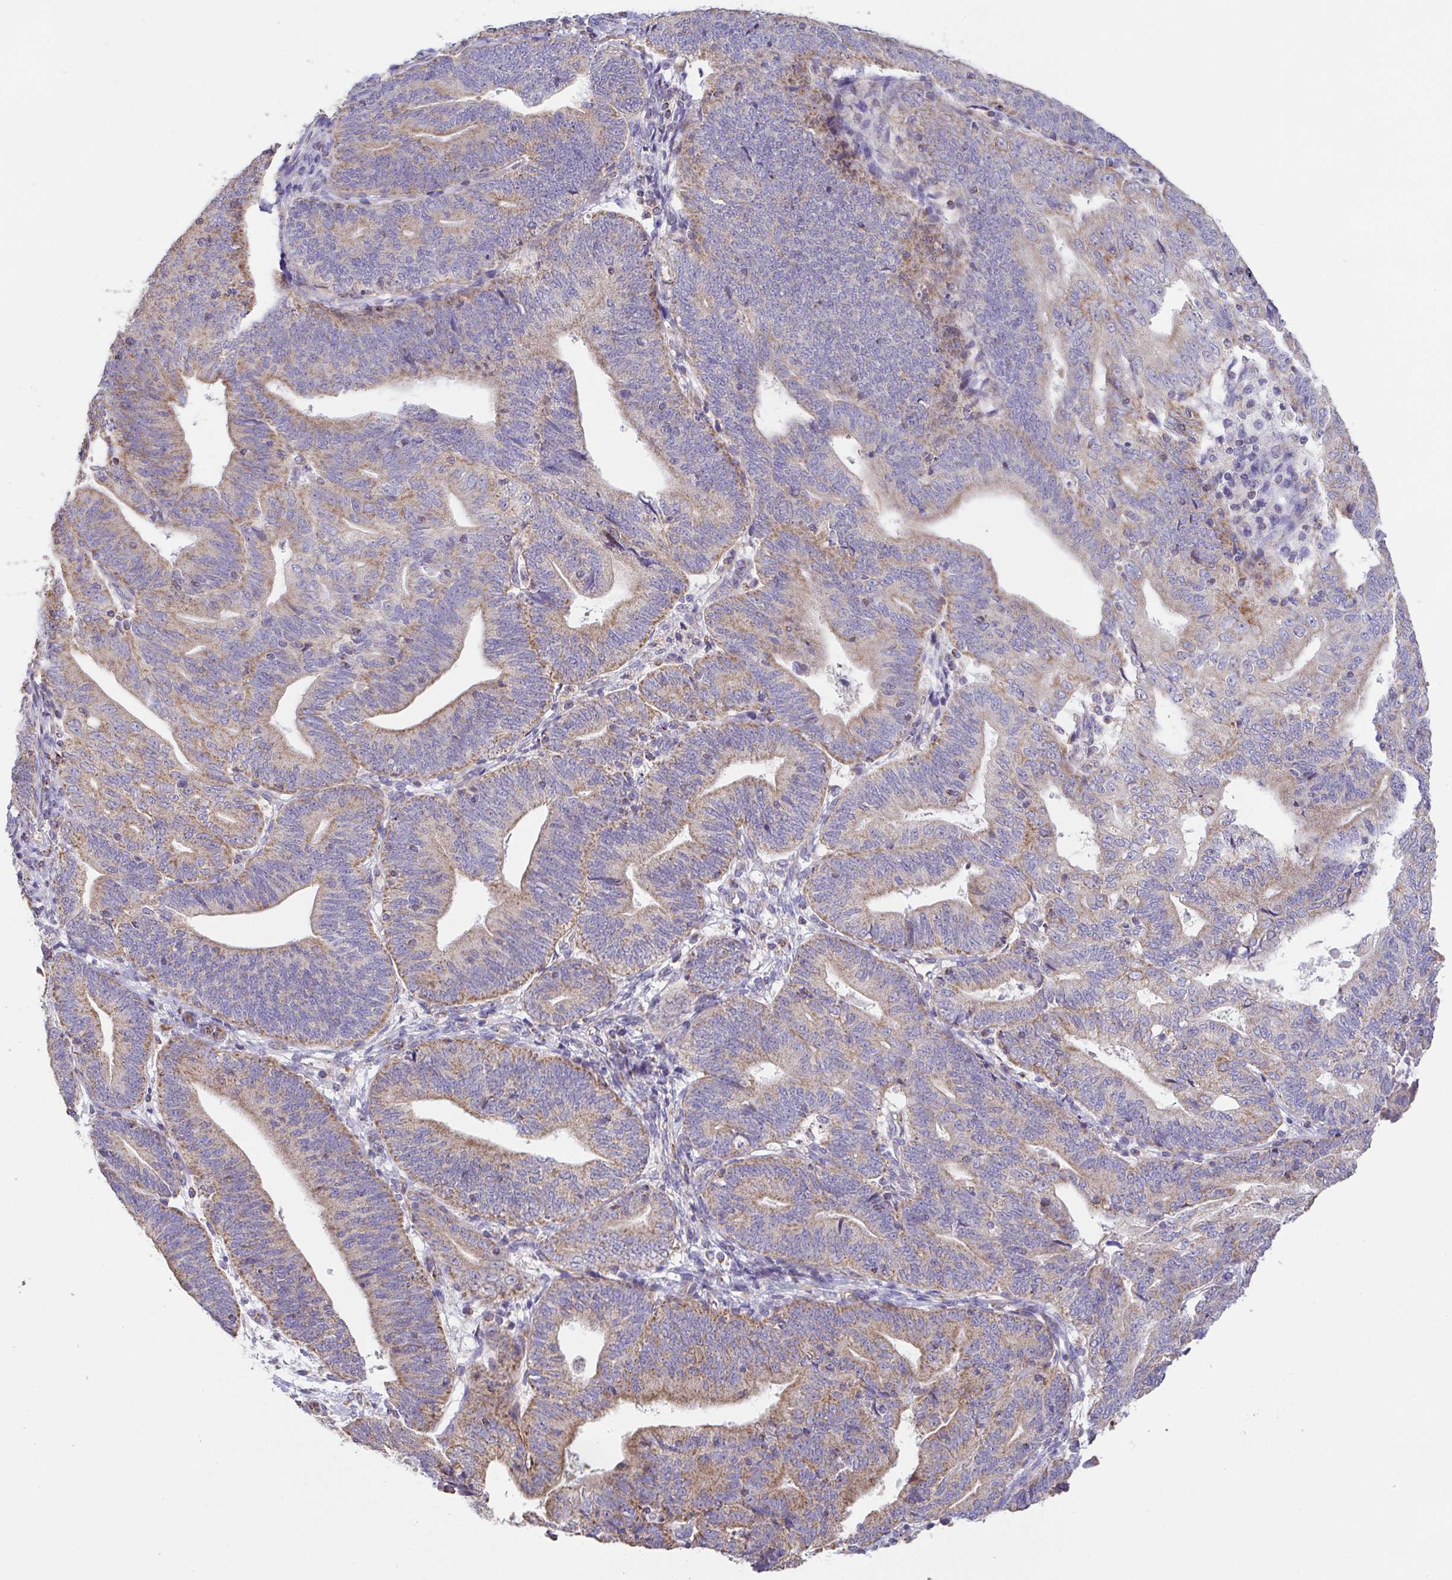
{"staining": {"intensity": "weak", "quantity": "25%-75%", "location": "cytoplasmic/membranous"}, "tissue": "endometrial cancer", "cell_type": "Tumor cells", "image_type": "cancer", "snomed": [{"axis": "morphology", "description": "Adenocarcinoma, NOS"}, {"axis": "topography", "description": "Endometrium"}], "caption": "Protein positivity by immunohistochemistry (IHC) exhibits weak cytoplasmic/membranous staining in about 25%-75% of tumor cells in adenocarcinoma (endometrial).", "gene": "GINM1", "patient": {"sex": "female", "age": 70}}